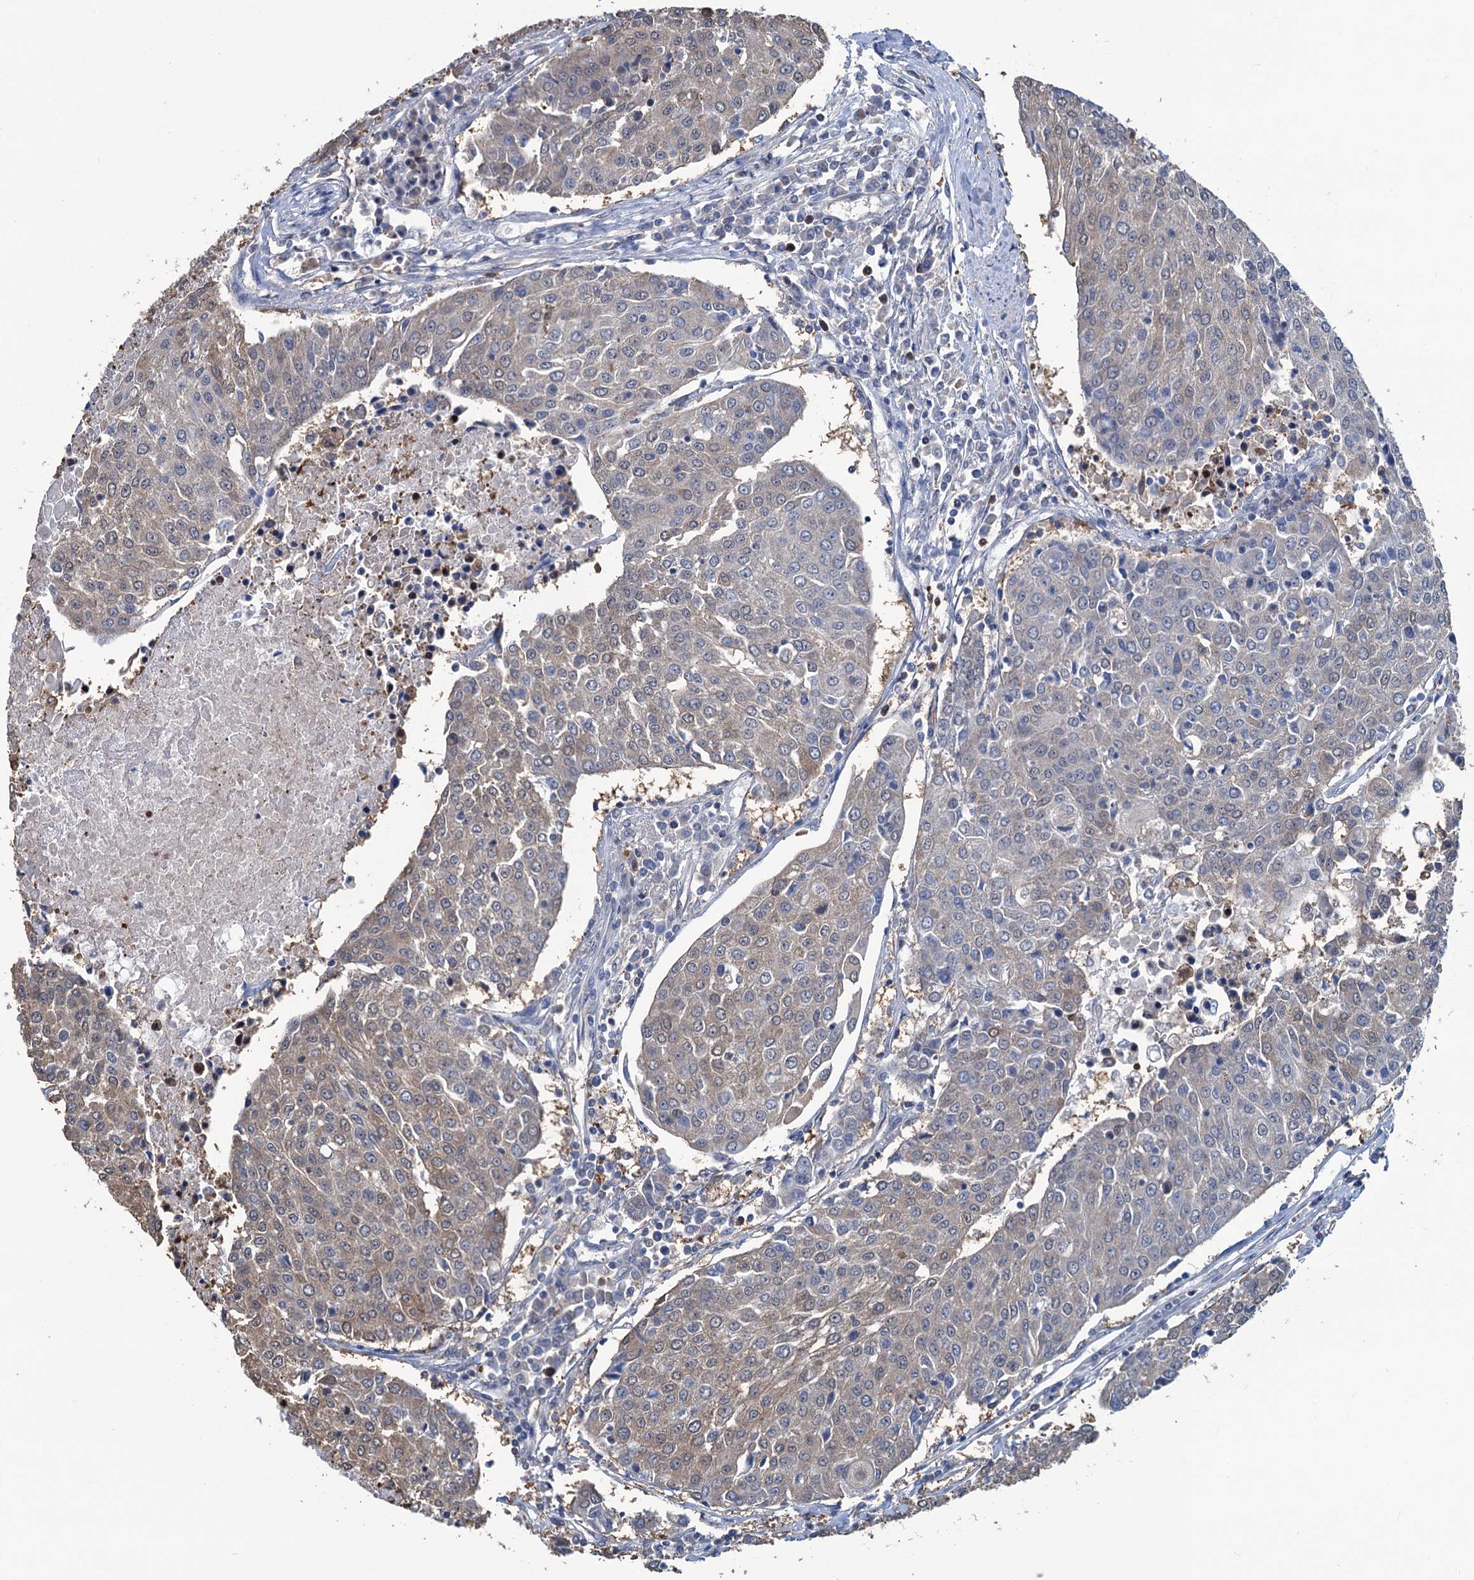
{"staining": {"intensity": "weak", "quantity": "25%-75%", "location": "cytoplasmic/membranous"}, "tissue": "urothelial cancer", "cell_type": "Tumor cells", "image_type": "cancer", "snomed": [{"axis": "morphology", "description": "Urothelial carcinoma, High grade"}, {"axis": "topography", "description": "Urinary bladder"}], "caption": "An image showing weak cytoplasmic/membranous staining in approximately 25%-75% of tumor cells in urothelial cancer, as visualized by brown immunohistochemical staining.", "gene": "RTKN2", "patient": {"sex": "female", "age": 85}}